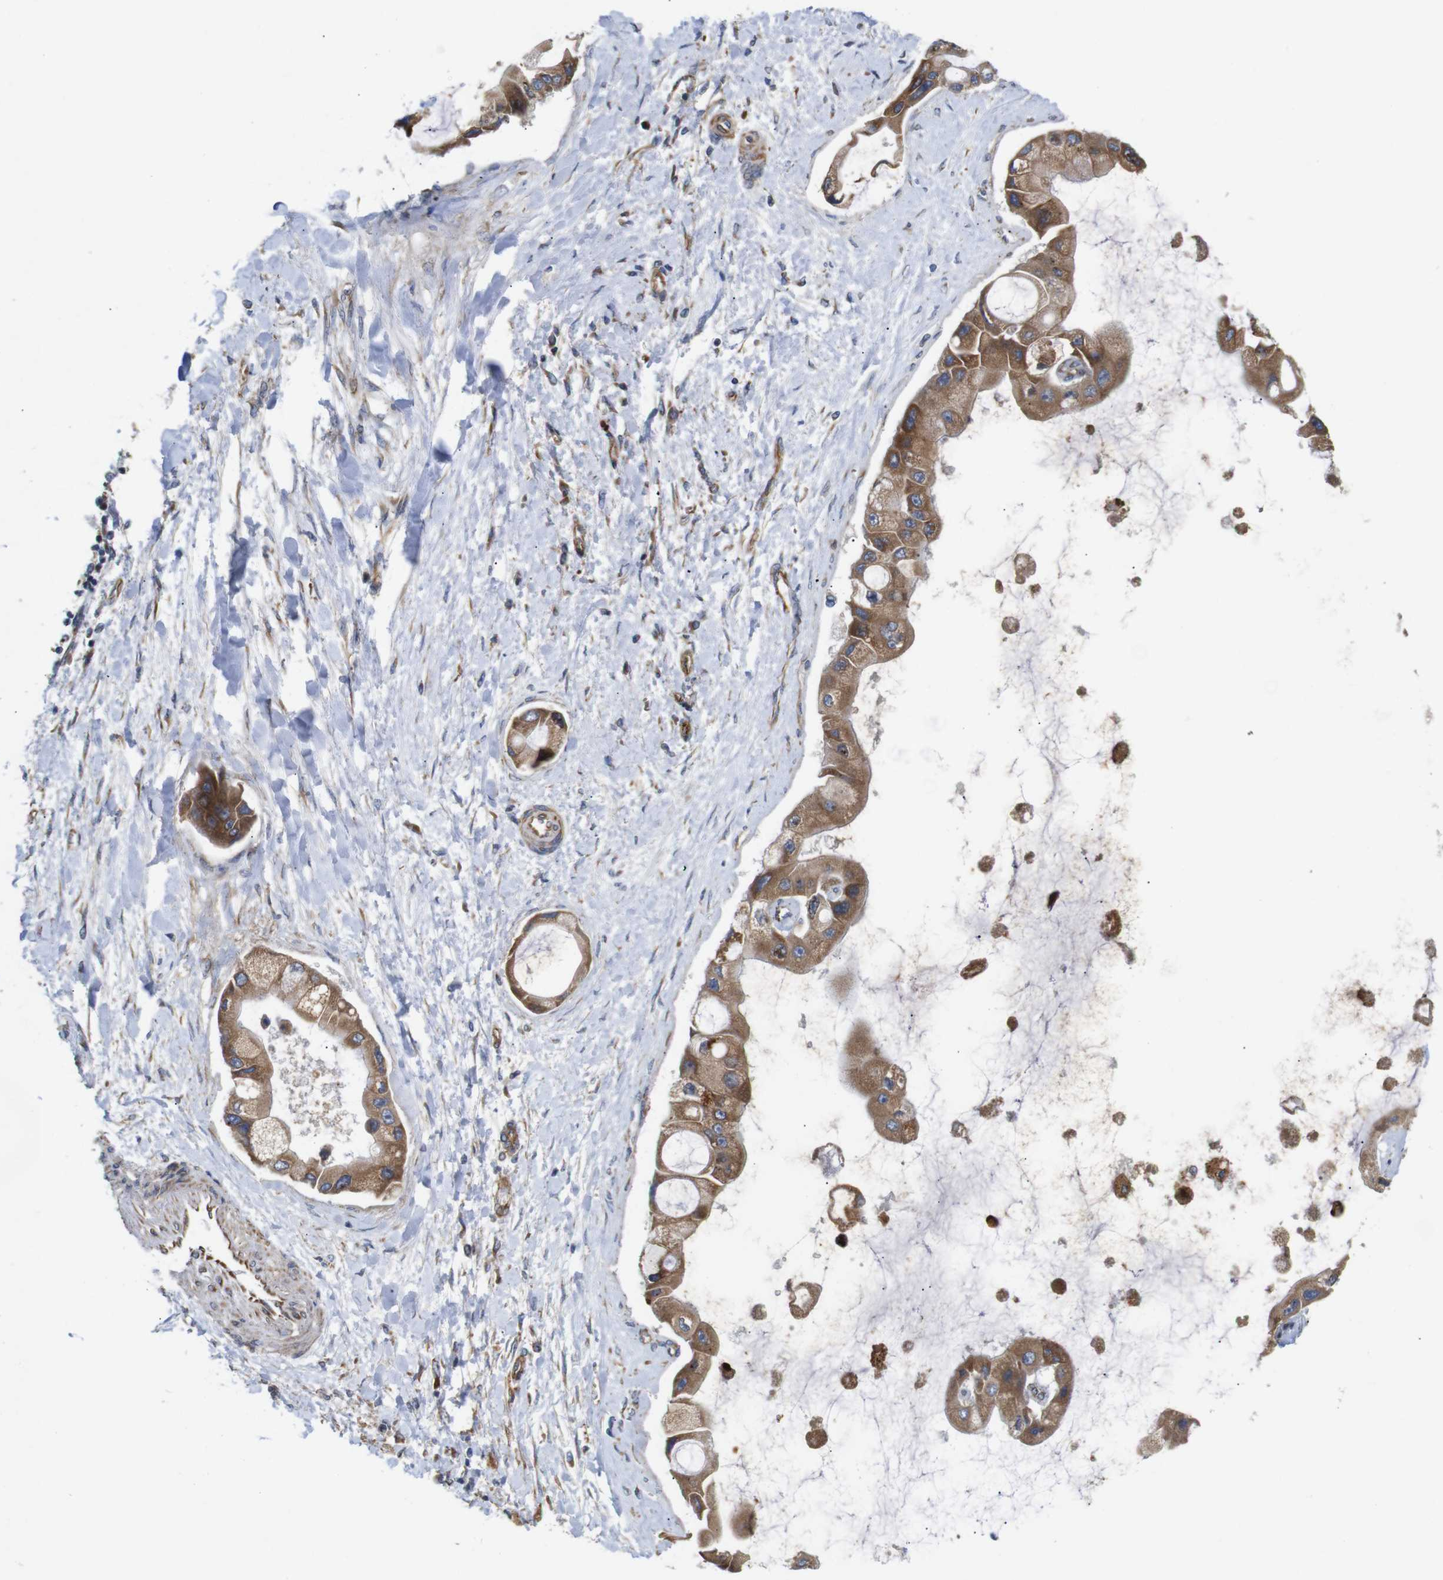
{"staining": {"intensity": "moderate", "quantity": ">75%", "location": "cytoplasmic/membranous"}, "tissue": "liver cancer", "cell_type": "Tumor cells", "image_type": "cancer", "snomed": [{"axis": "morphology", "description": "Cholangiocarcinoma"}, {"axis": "topography", "description": "Liver"}], "caption": "Human cholangiocarcinoma (liver) stained with a brown dye shows moderate cytoplasmic/membranous positive positivity in approximately >75% of tumor cells.", "gene": "POMK", "patient": {"sex": "male", "age": 50}}